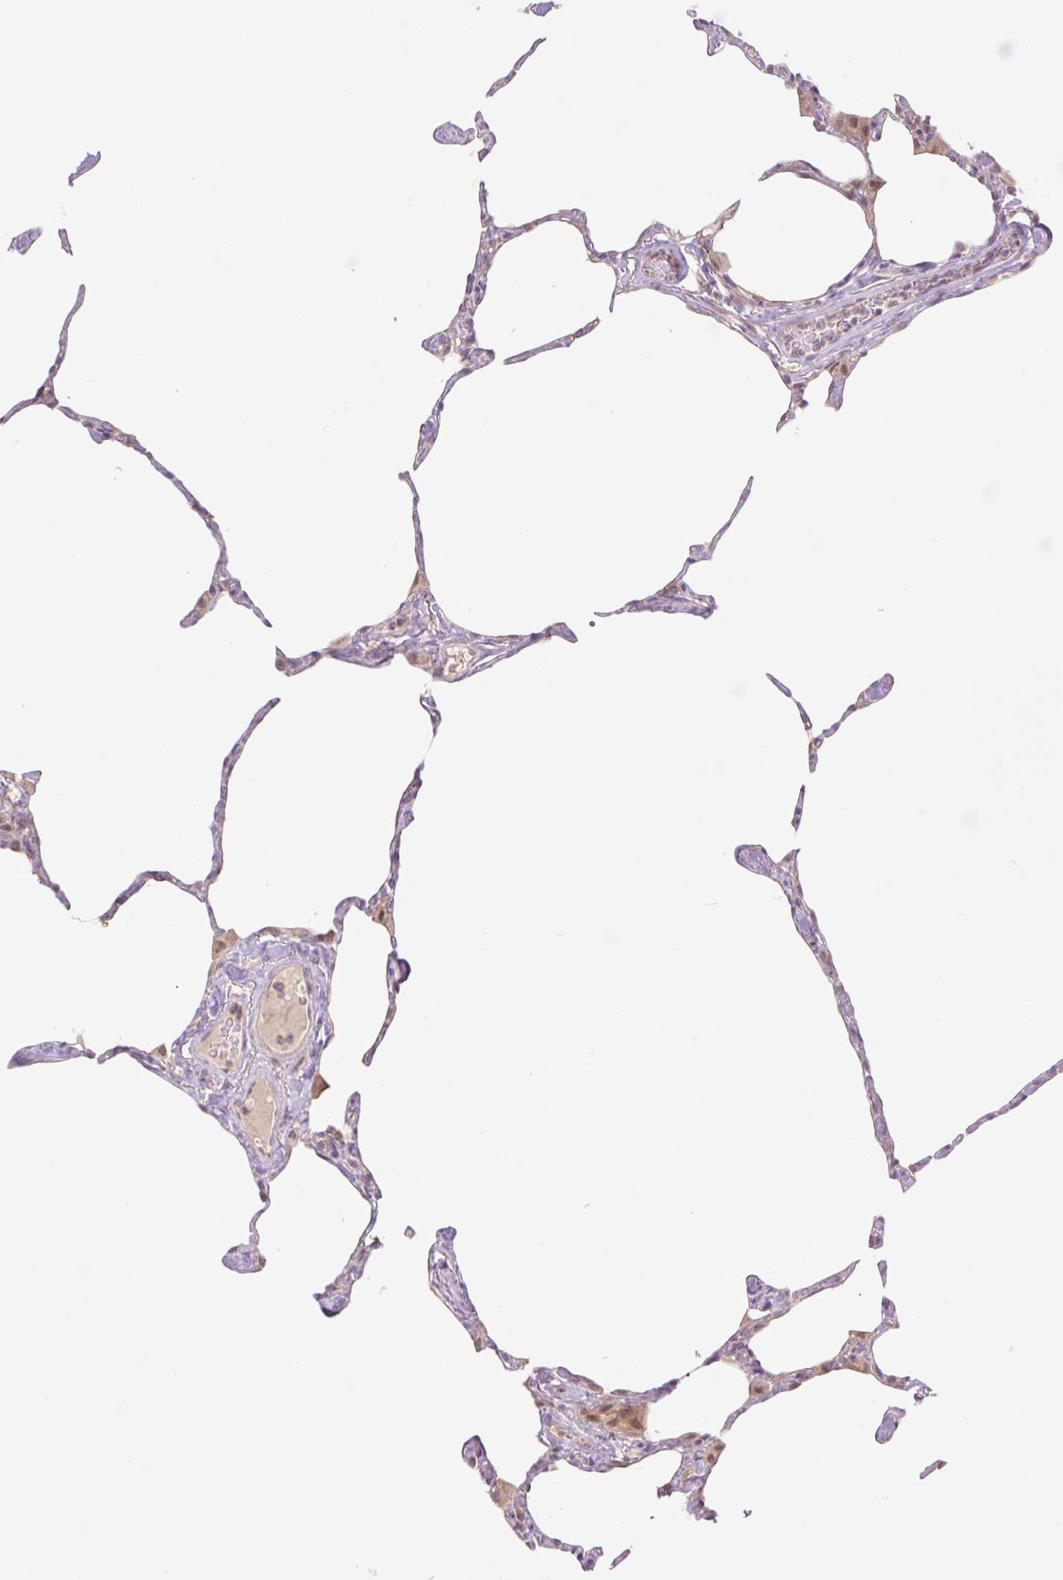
{"staining": {"intensity": "moderate", "quantity": "<25%", "location": "cytoplasmic/membranous,nuclear"}, "tissue": "lung", "cell_type": "Alveolar cells", "image_type": "normal", "snomed": [{"axis": "morphology", "description": "Normal tissue, NOS"}, {"axis": "topography", "description": "Lung"}], "caption": "Alveolar cells reveal moderate cytoplasmic/membranous,nuclear expression in approximately <25% of cells in unremarkable lung.", "gene": "VPS25", "patient": {"sex": "male", "age": 65}}